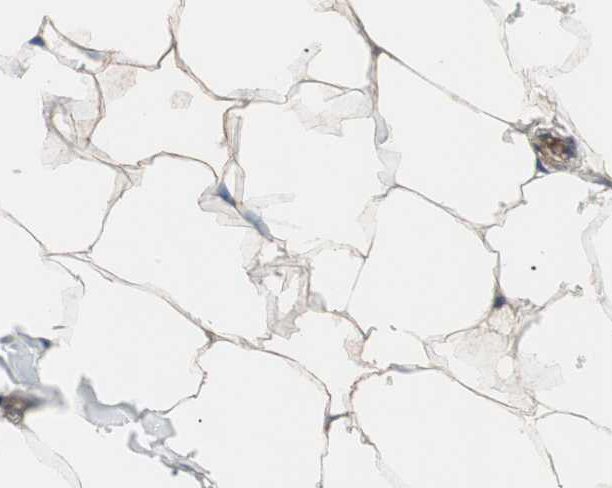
{"staining": {"intensity": "moderate", "quantity": "25%-75%", "location": "cytoplasmic/membranous"}, "tissue": "adipose tissue", "cell_type": "Adipocytes", "image_type": "normal", "snomed": [{"axis": "morphology", "description": "Normal tissue, NOS"}, {"axis": "topography", "description": "Breast"}, {"axis": "topography", "description": "Adipose tissue"}], "caption": "Protein staining reveals moderate cytoplasmic/membranous expression in approximately 25%-75% of adipocytes in unremarkable adipose tissue. Using DAB (3,3'-diaminobenzidine) (brown) and hematoxylin (blue) stains, captured at high magnification using brightfield microscopy.", "gene": "GLYCTK", "patient": {"sex": "female", "age": 25}}